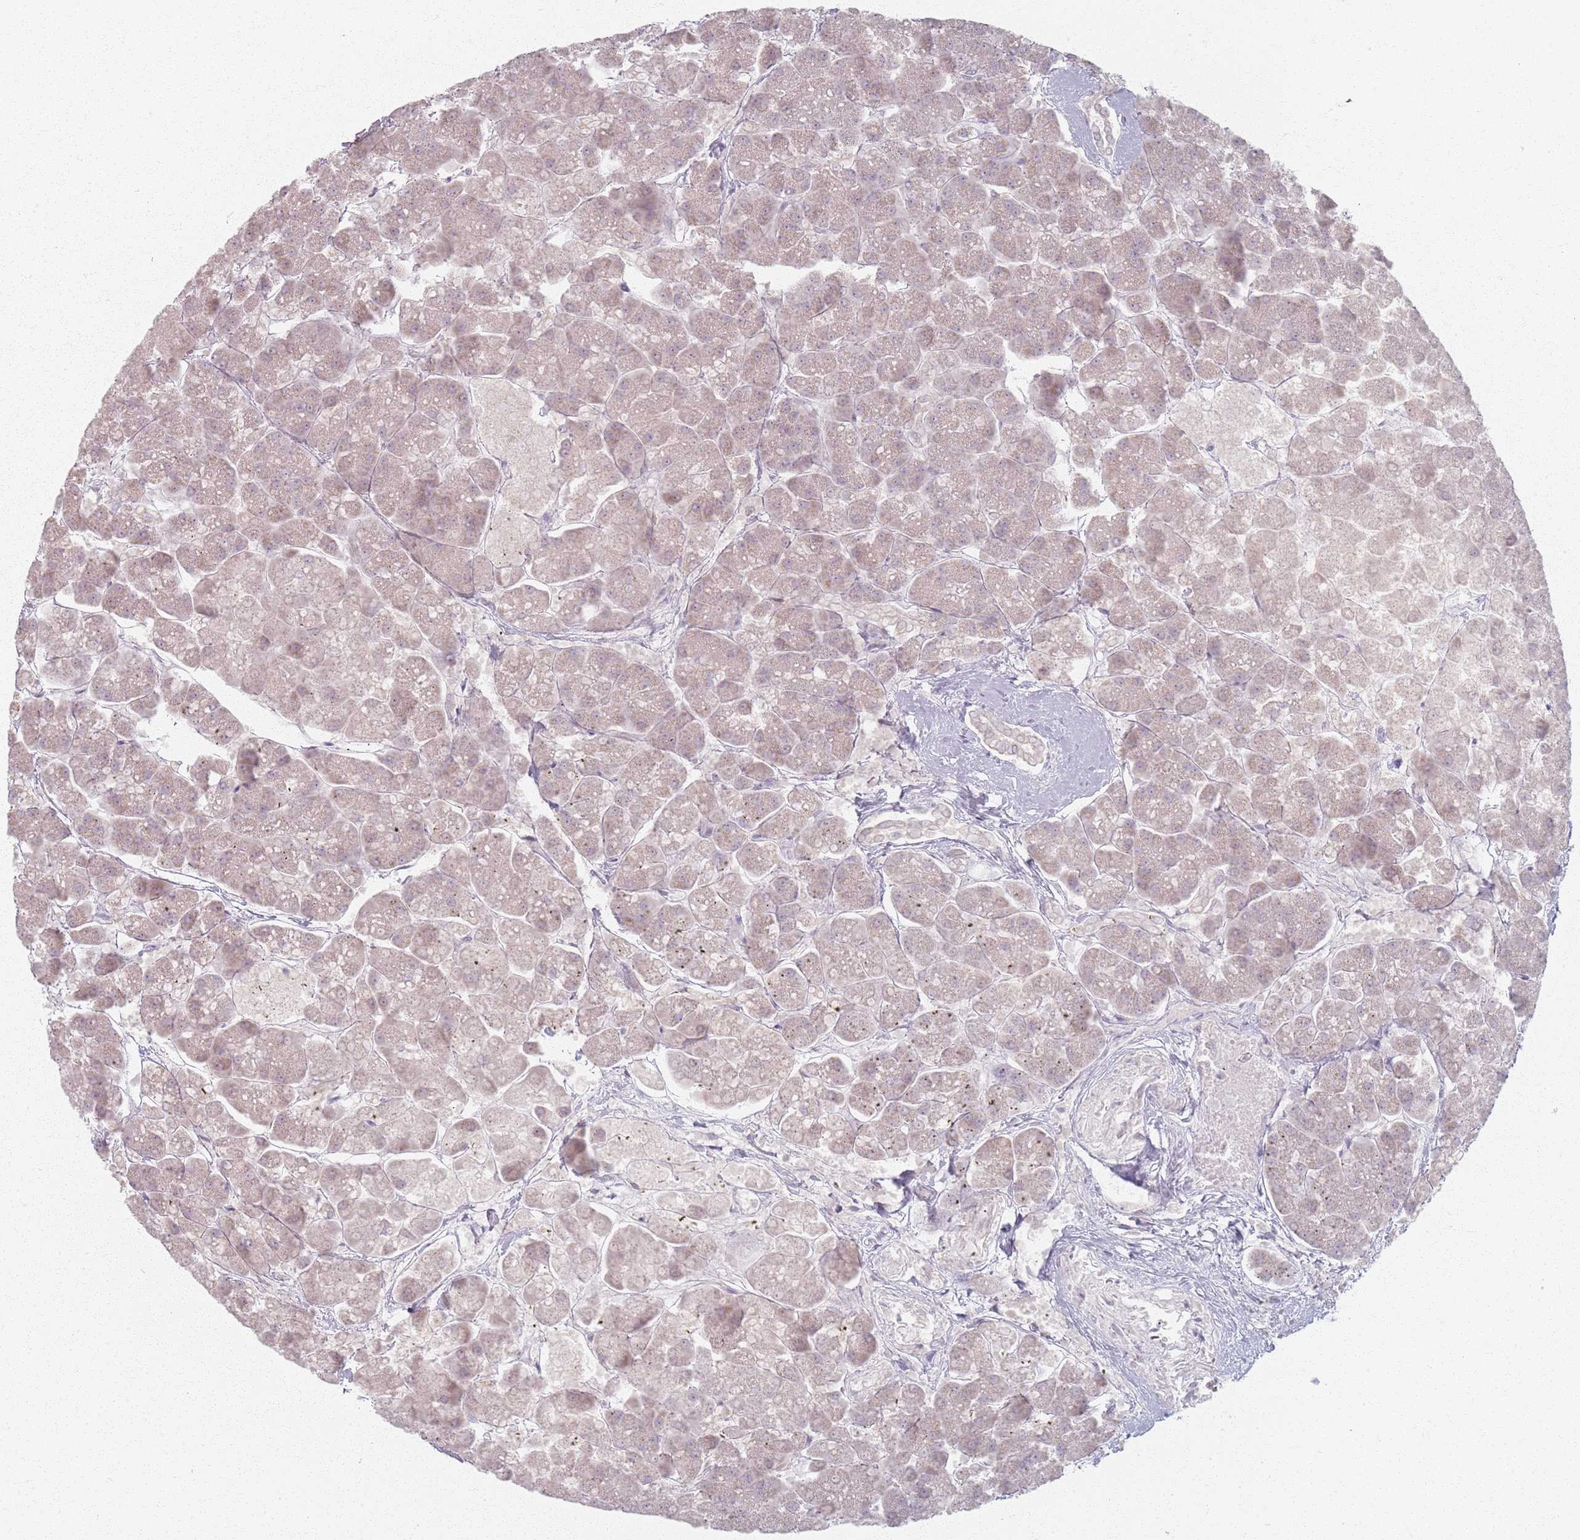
{"staining": {"intensity": "weak", "quantity": ">75%", "location": "cytoplasmic/membranous"}, "tissue": "pancreas", "cell_type": "Exocrine glandular cells", "image_type": "normal", "snomed": [{"axis": "morphology", "description": "Normal tissue, NOS"}, {"axis": "topography", "description": "Pancreas"}, {"axis": "topography", "description": "Peripheral nerve tissue"}], "caption": "Normal pancreas was stained to show a protein in brown. There is low levels of weak cytoplasmic/membranous expression in about >75% of exocrine glandular cells.", "gene": "PKD2L2", "patient": {"sex": "male", "age": 54}}